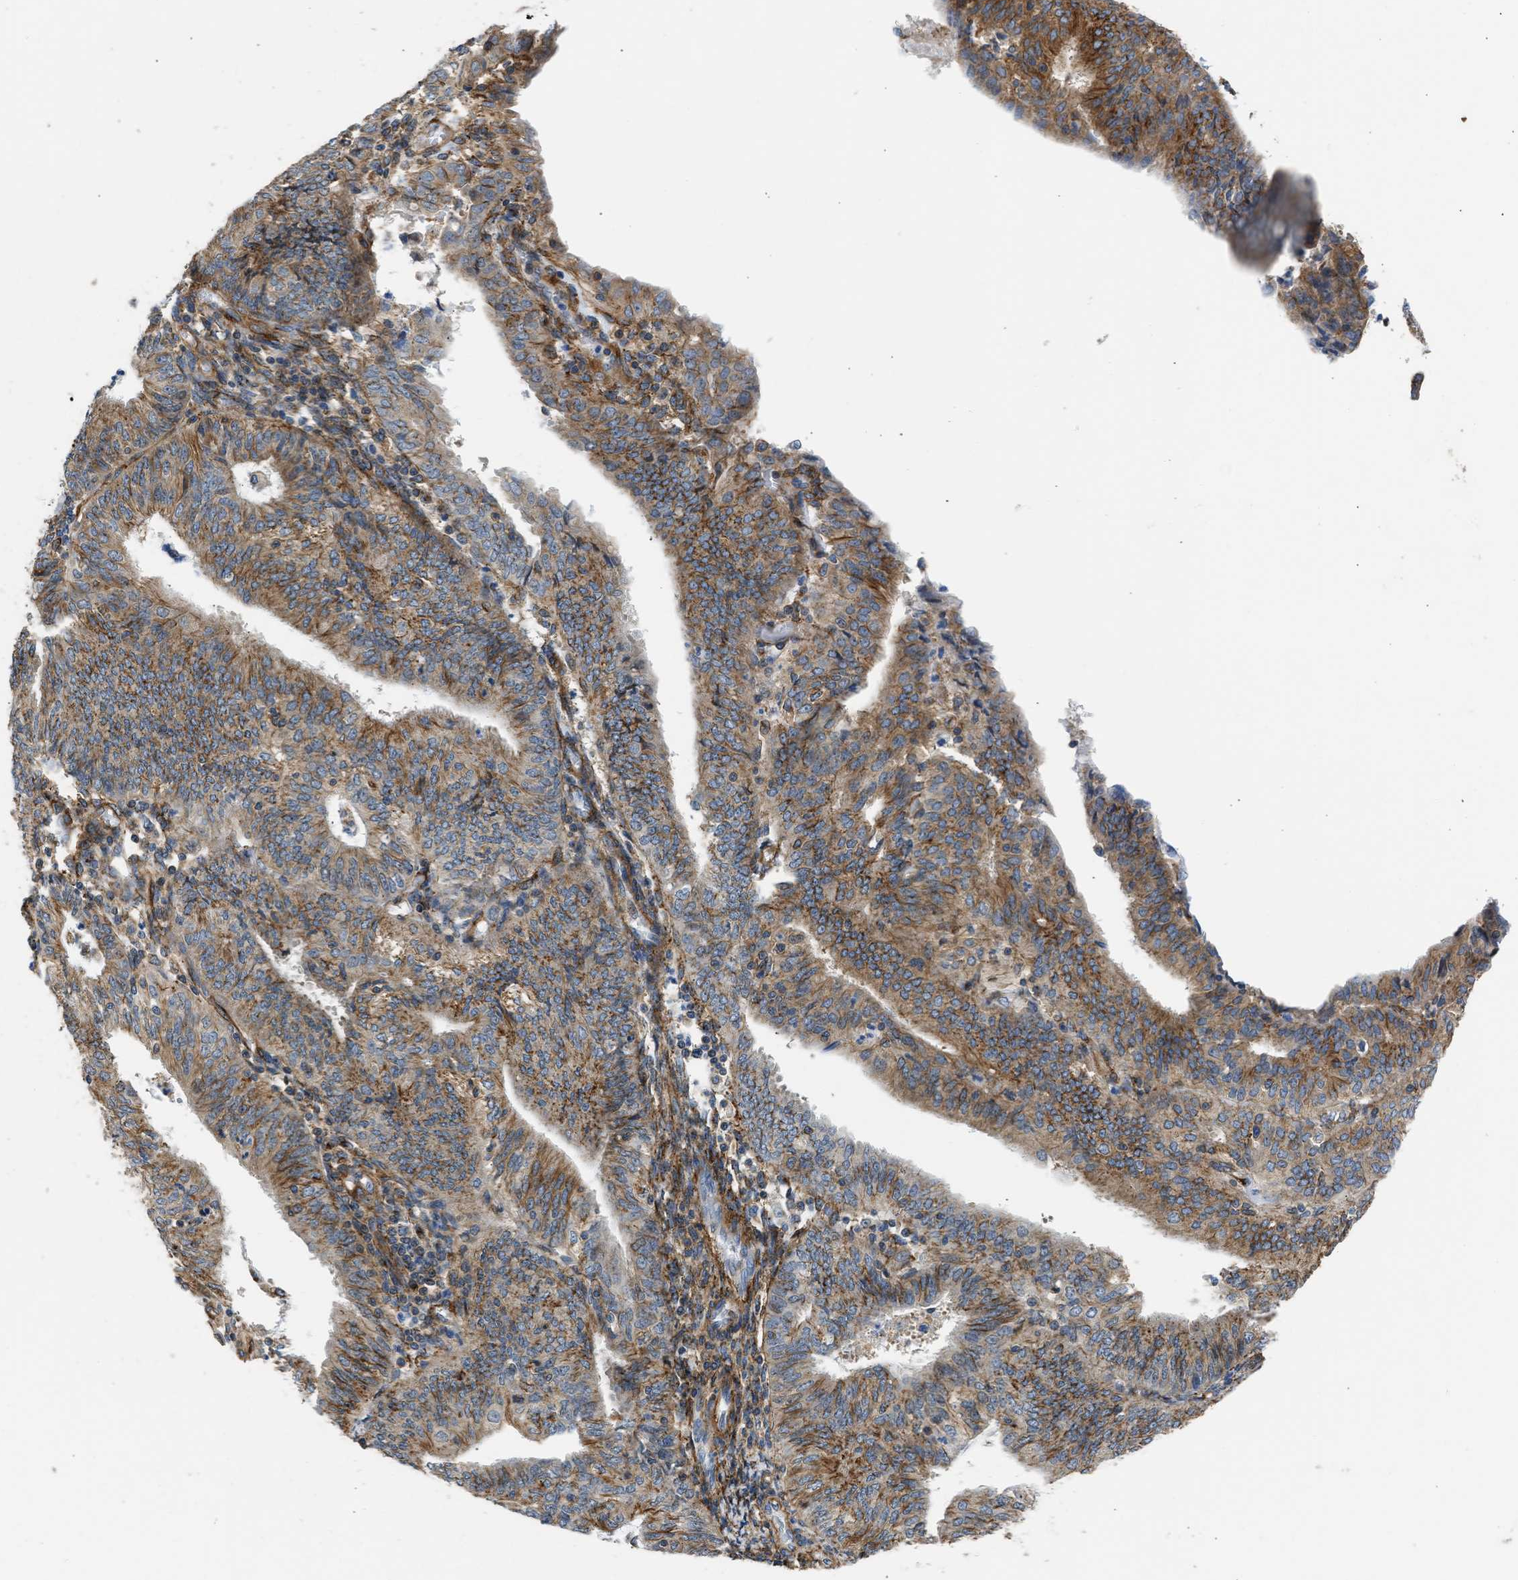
{"staining": {"intensity": "moderate", "quantity": ">75%", "location": "cytoplasmic/membranous"}, "tissue": "endometrial cancer", "cell_type": "Tumor cells", "image_type": "cancer", "snomed": [{"axis": "morphology", "description": "Adenocarcinoma, NOS"}, {"axis": "topography", "description": "Endometrium"}], "caption": "Moderate cytoplasmic/membranous positivity for a protein is identified in about >75% of tumor cells of endometrial cancer using IHC.", "gene": "SEPTIN2", "patient": {"sex": "female", "age": 58}}